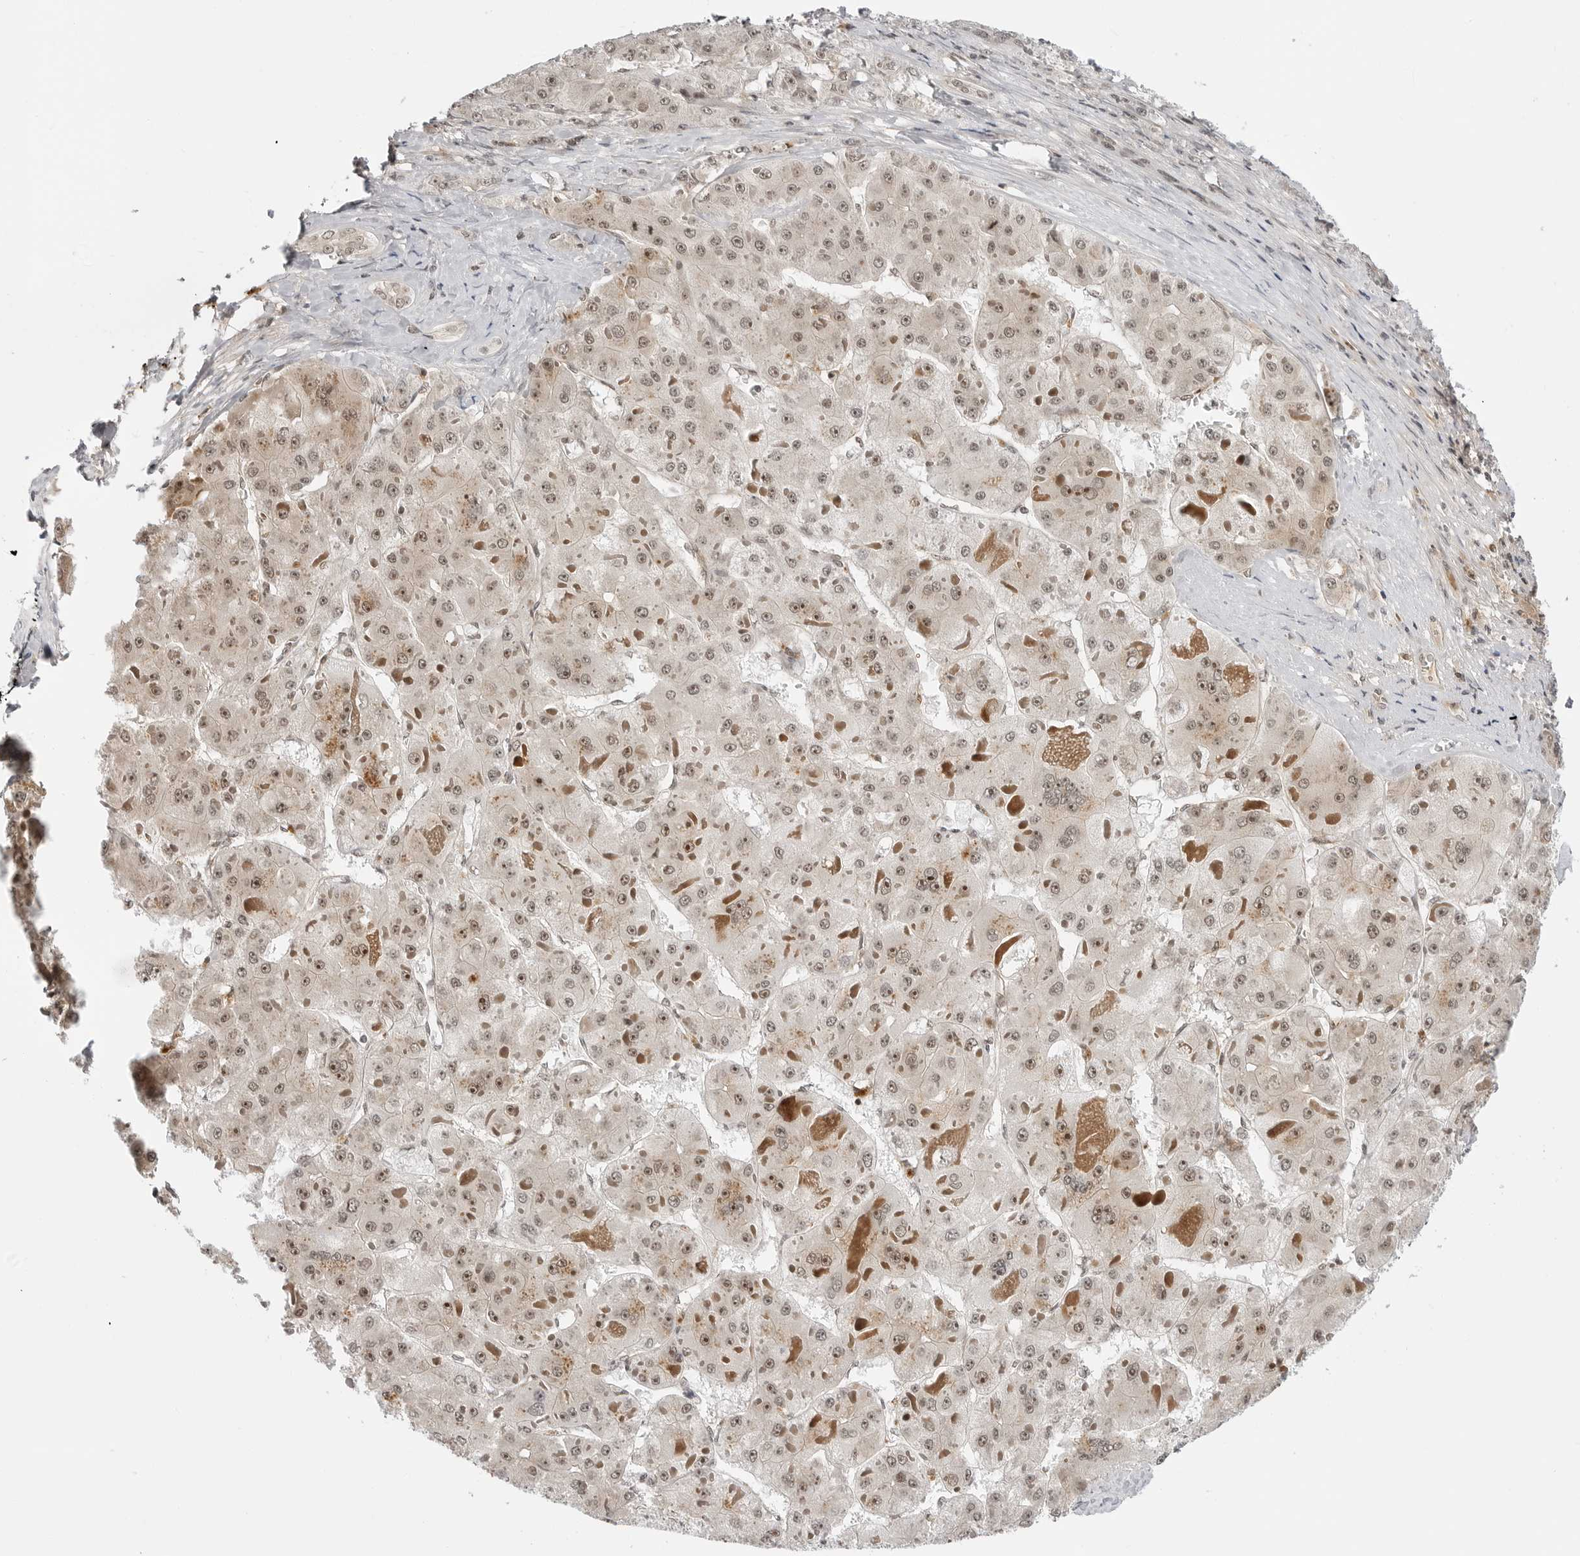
{"staining": {"intensity": "weak", "quantity": ">75%", "location": "nuclear"}, "tissue": "liver cancer", "cell_type": "Tumor cells", "image_type": "cancer", "snomed": [{"axis": "morphology", "description": "Carcinoma, Hepatocellular, NOS"}, {"axis": "topography", "description": "Liver"}], "caption": "About >75% of tumor cells in human hepatocellular carcinoma (liver) display weak nuclear protein positivity as visualized by brown immunohistochemical staining.", "gene": "C8orf33", "patient": {"sex": "female", "age": 73}}